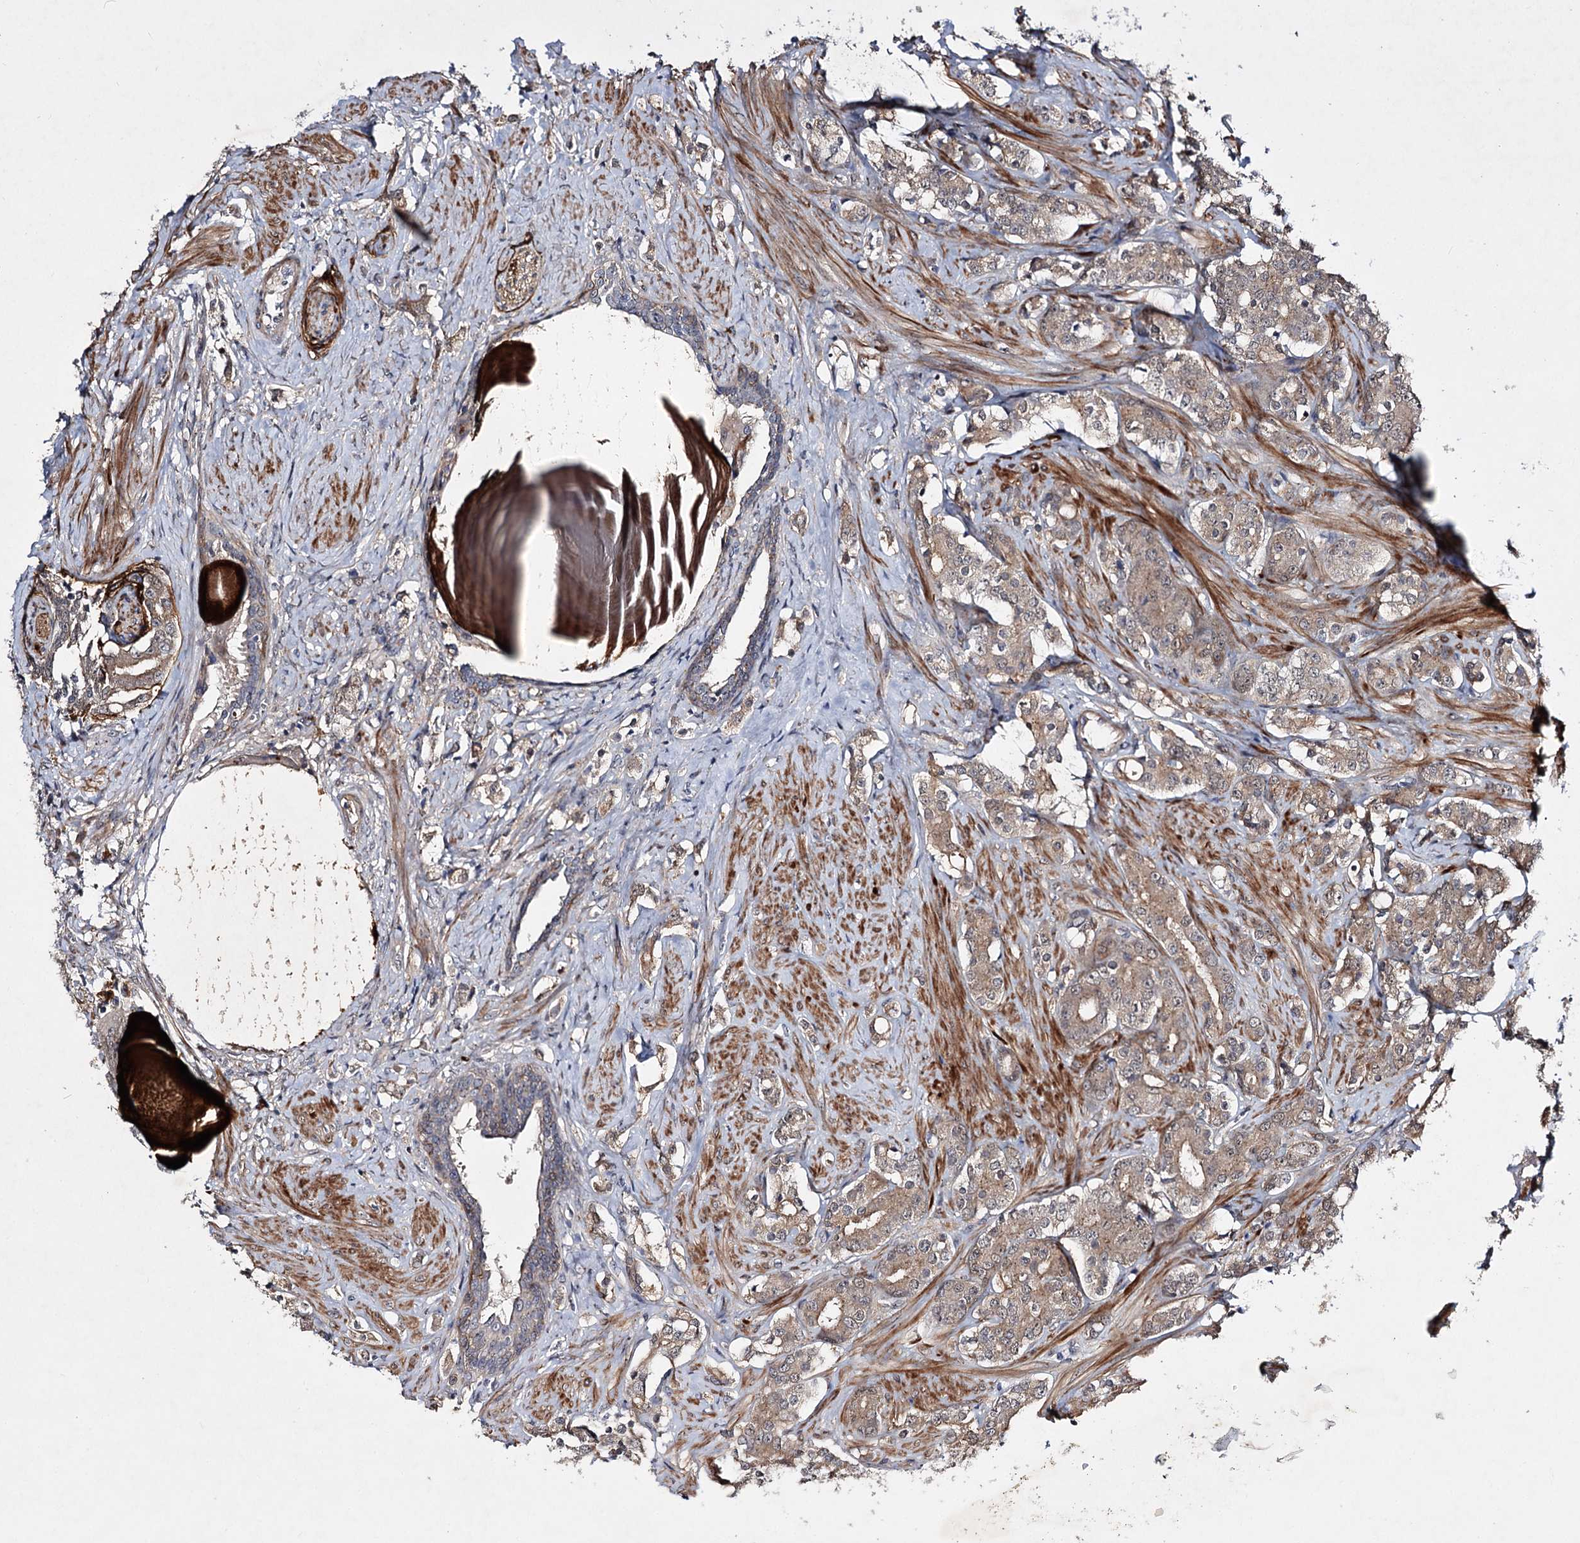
{"staining": {"intensity": "moderate", "quantity": ">75%", "location": "cytoplasmic/membranous"}, "tissue": "prostate cancer", "cell_type": "Tumor cells", "image_type": "cancer", "snomed": [{"axis": "morphology", "description": "Adenocarcinoma, High grade"}, {"axis": "topography", "description": "Prostate"}], "caption": "An immunohistochemistry (IHC) photomicrograph of neoplastic tissue is shown. Protein staining in brown labels moderate cytoplasmic/membranous positivity in adenocarcinoma (high-grade) (prostate) within tumor cells.", "gene": "MINDY3", "patient": {"sex": "male", "age": 62}}